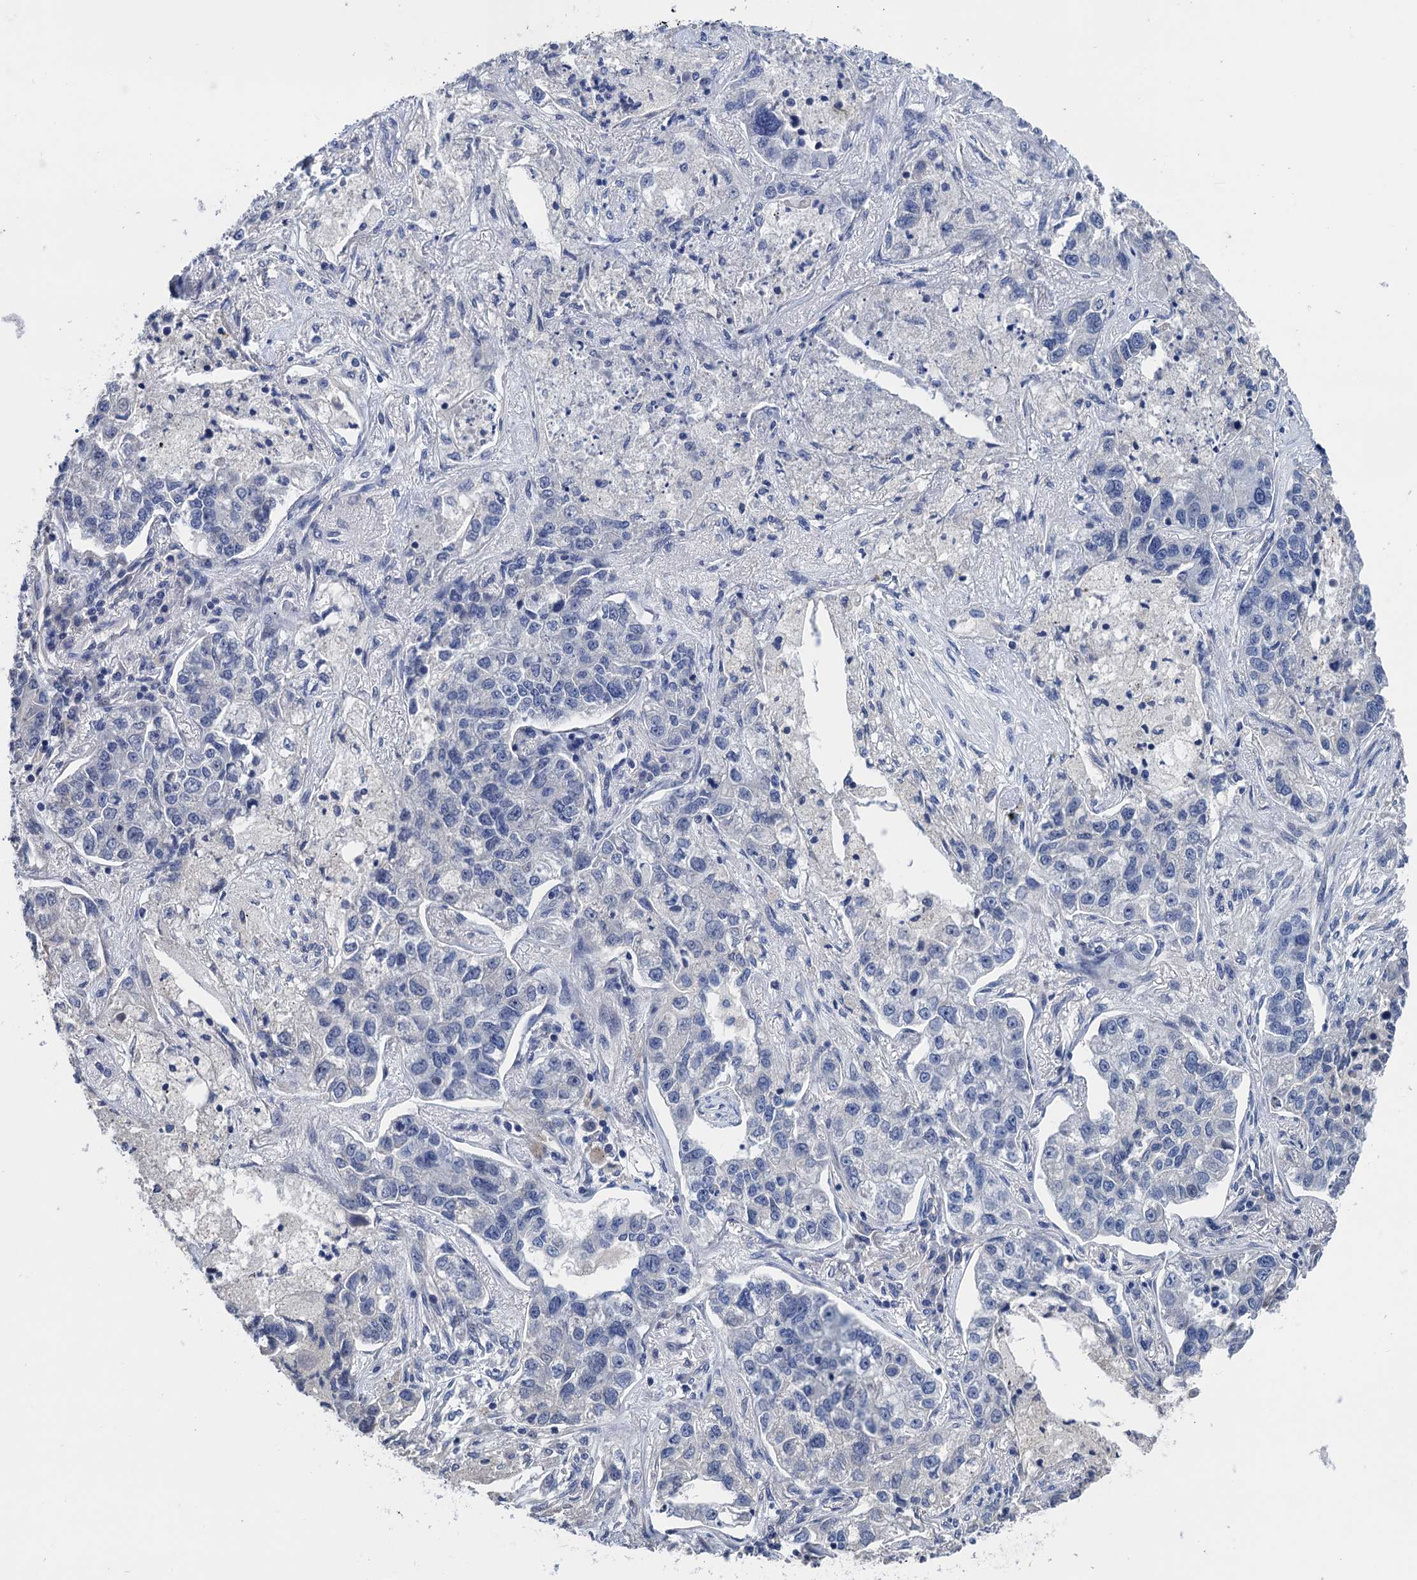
{"staining": {"intensity": "negative", "quantity": "none", "location": "none"}, "tissue": "lung cancer", "cell_type": "Tumor cells", "image_type": "cancer", "snomed": [{"axis": "morphology", "description": "Adenocarcinoma, NOS"}, {"axis": "topography", "description": "Lung"}], "caption": "This is an immunohistochemistry photomicrograph of adenocarcinoma (lung). There is no staining in tumor cells.", "gene": "ART5", "patient": {"sex": "male", "age": 49}}